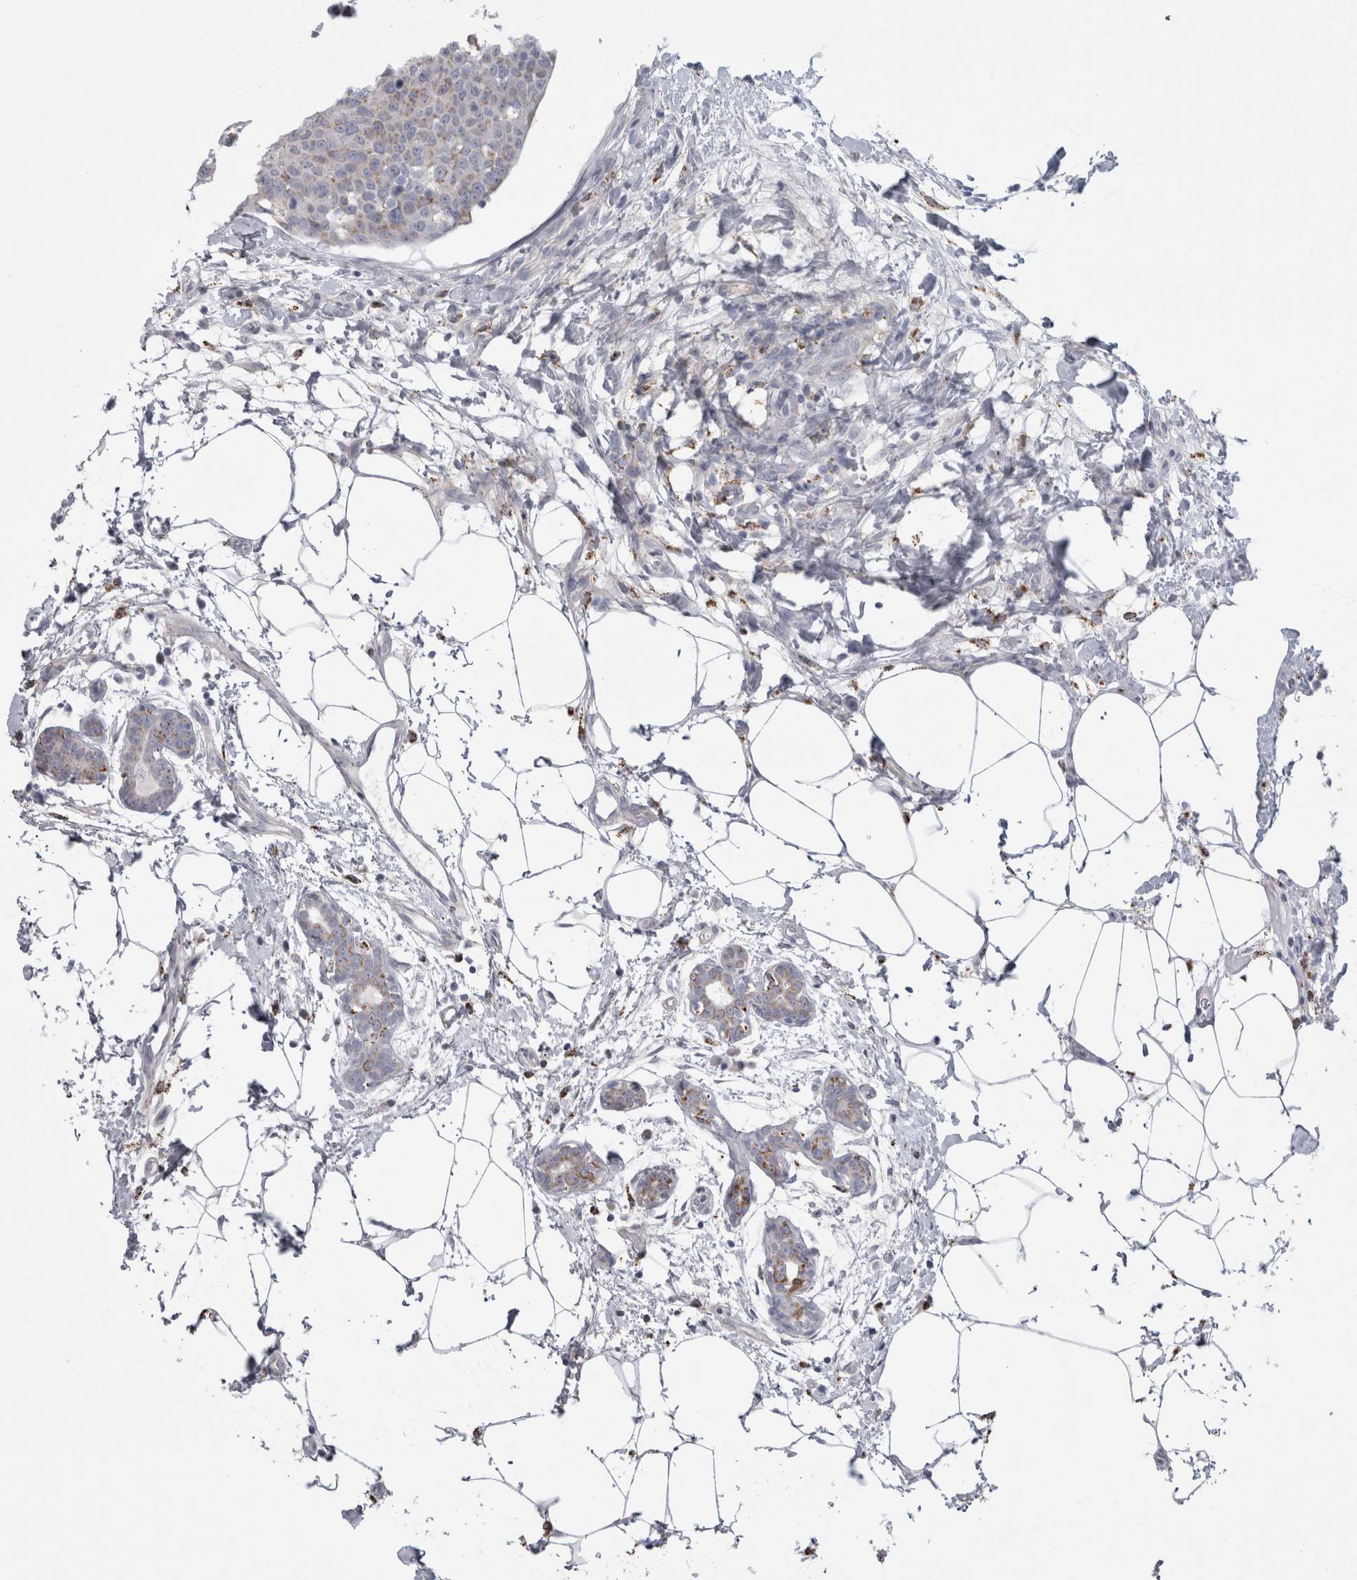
{"staining": {"intensity": "moderate", "quantity": "25%-75%", "location": "cytoplasmic/membranous"}, "tissue": "breast cancer", "cell_type": "Tumor cells", "image_type": "cancer", "snomed": [{"axis": "morphology", "description": "Normal tissue, NOS"}, {"axis": "morphology", "description": "Duct carcinoma"}, {"axis": "topography", "description": "Breast"}], "caption": "Immunohistochemical staining of invasive ductal carcinoma (breast) exhibits moderate cytoplasmic/membranous protein positivity in approximately 25%-75% of tumor cells. (brown staining indicates protein expression, while blue staining denotes nuclei).", "gene": "GATM", "patient": {"sex": "female", "age": 37}}